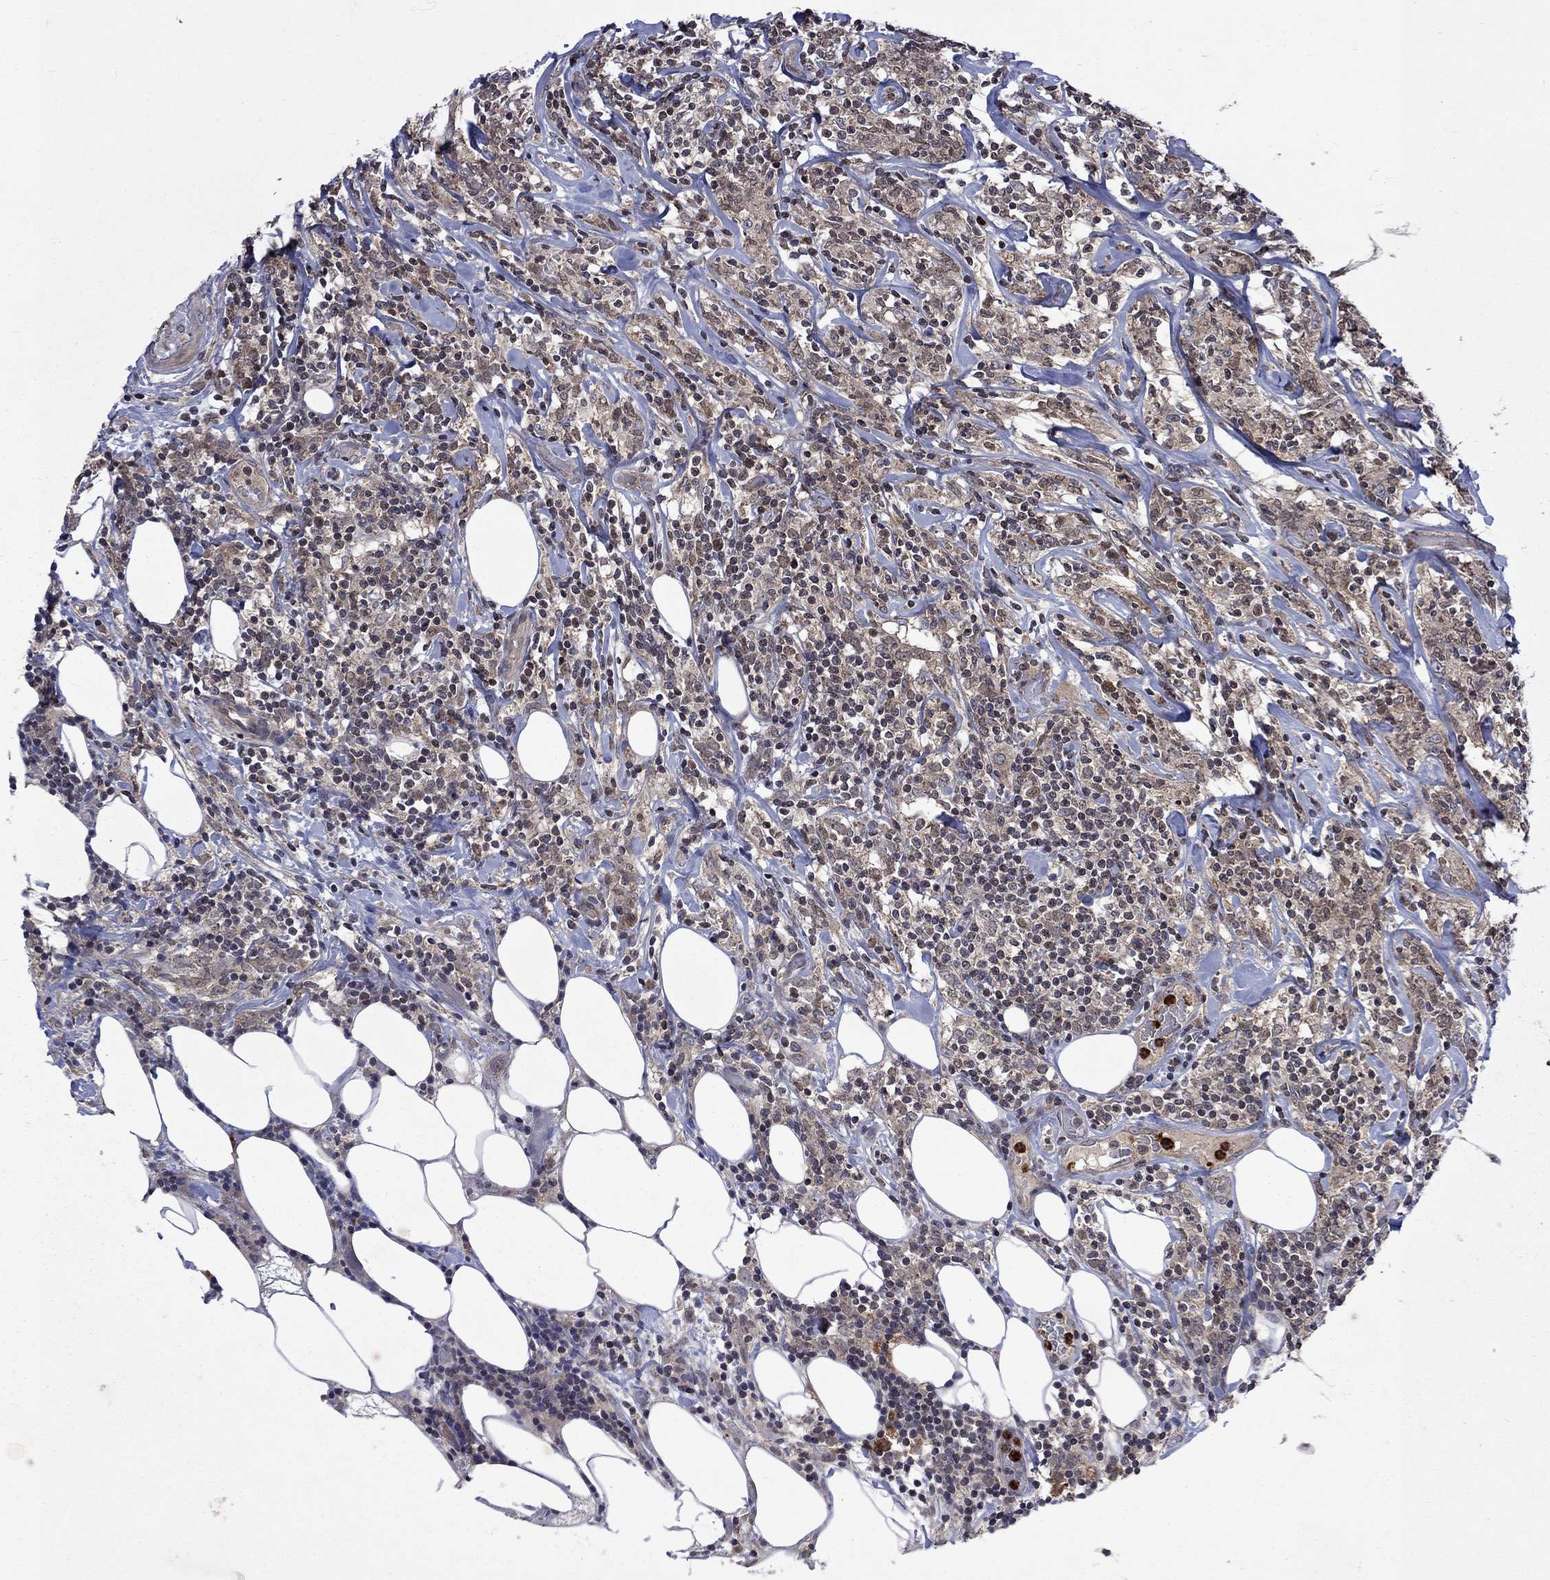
{"staining": {"intensity": "negative", "quantity": "none", "location": "none"}, "tissue": "lymphoma", "cell_type": "Tumor cells", "image_type": "cancer", "snomed": [{"axis": "morphology", "description": "Malignant lymphoma, non-Hodgkin's type, High grade"}, {"axis": "topography", "description": "Lymph node"}], "caption": "An immunohistochemistry (IHC) image of malignant lymphoma, non-Hodgkin's type (high-grade) is shown. There is no staining in tumor cells of malignant lymphoma, non-Hodgkin's type (high-grade).", "gene": "TMEM33", "patient": {"sex": "female", "age": 84}}